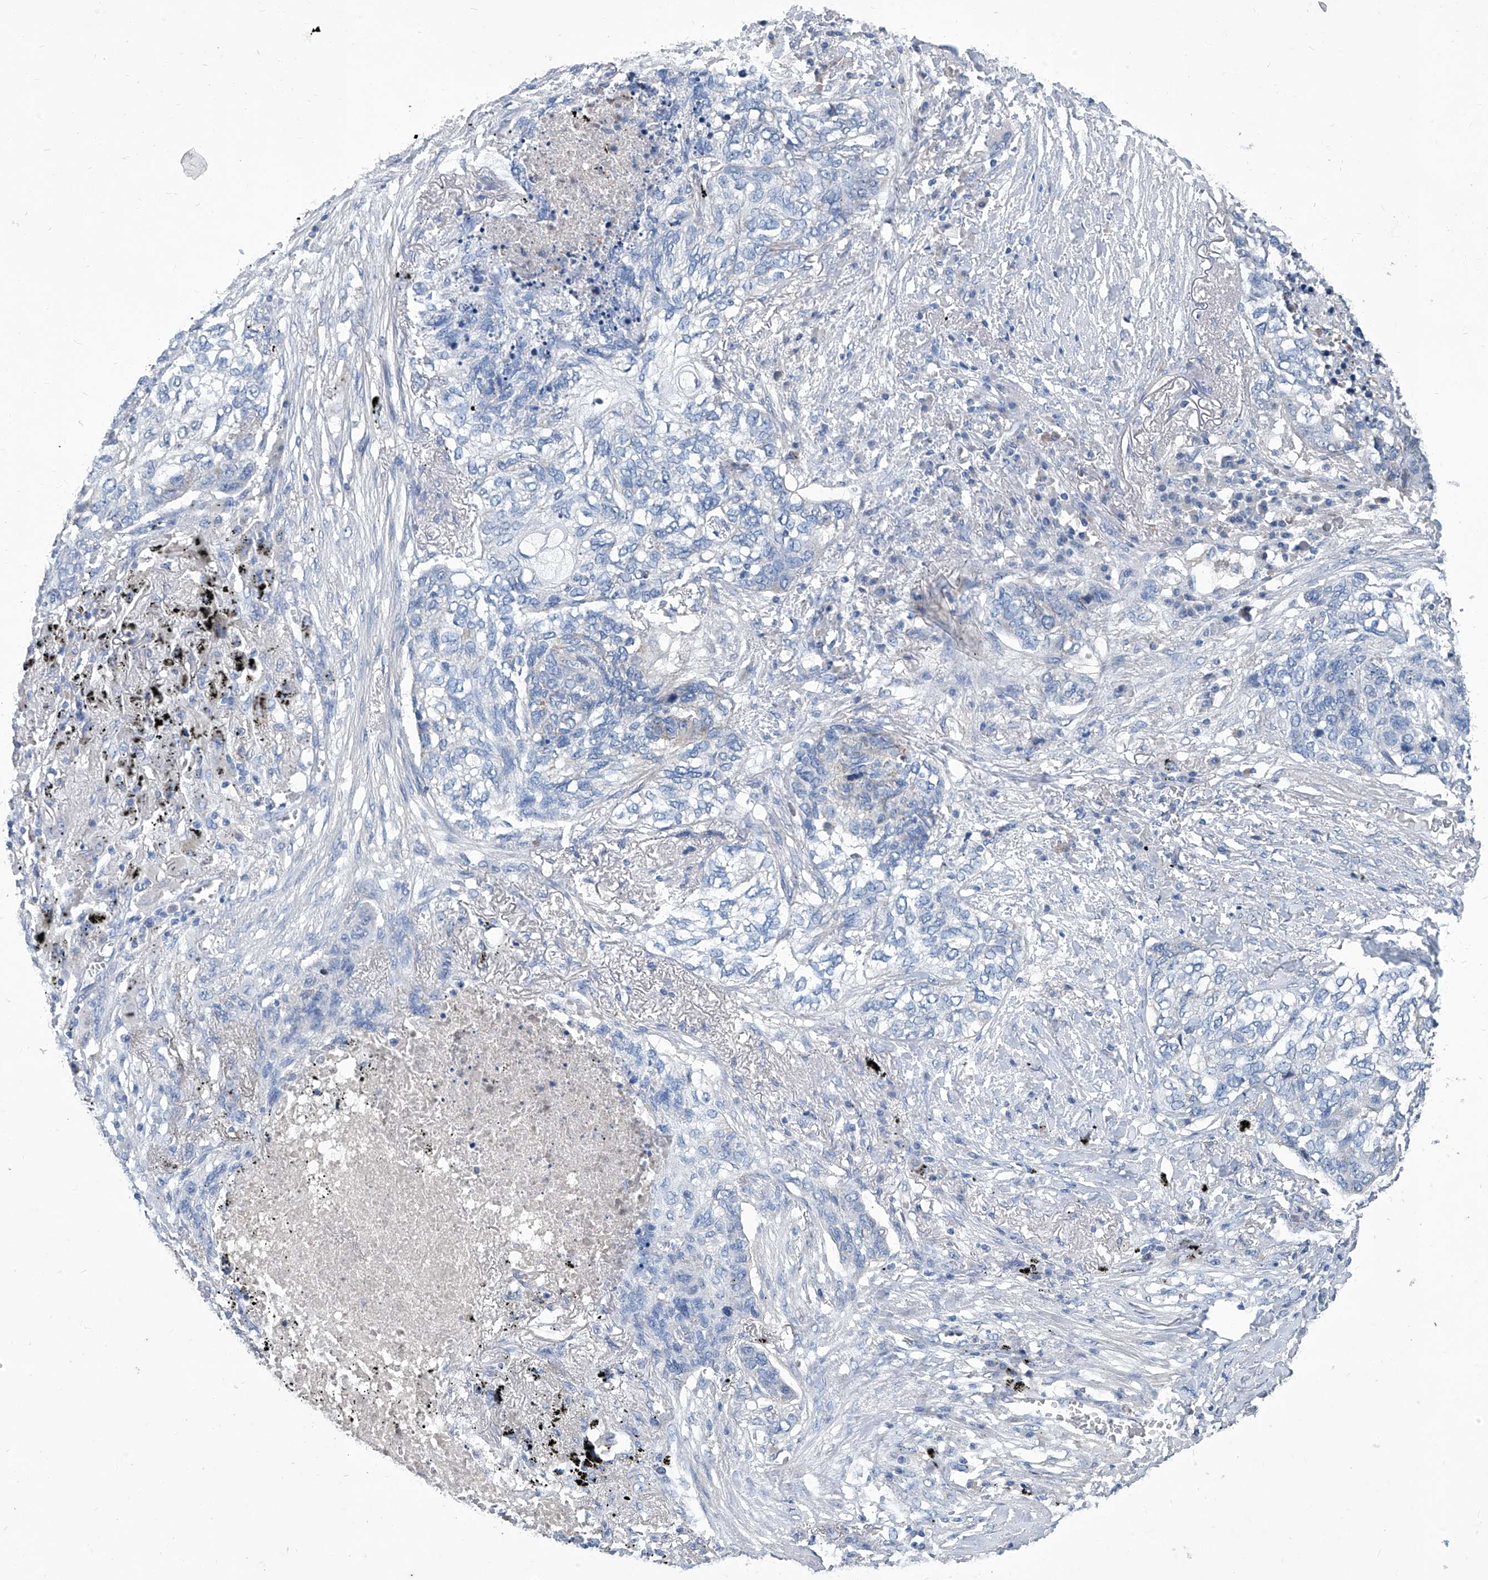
{"staining": {"intensity": "negative", "quantity": "none", "location": "none"}, "tissue": "lung cancer", "cell_type": "Tumor cells", "image_type": "cancer", "snomed": [{"axis": "morphology", "description": "Squamous cell carcinoma, NOS"}, {"axis": "topography", "description": "Lung"}], "caption": "A high-resolution photomicrograph shows IHC staining of lung squamous cell carcinoma, which exhibits no significant staining in tumor cells.", "gene": "MTARC1", "patient": {"sex": "female", "age": 63}}